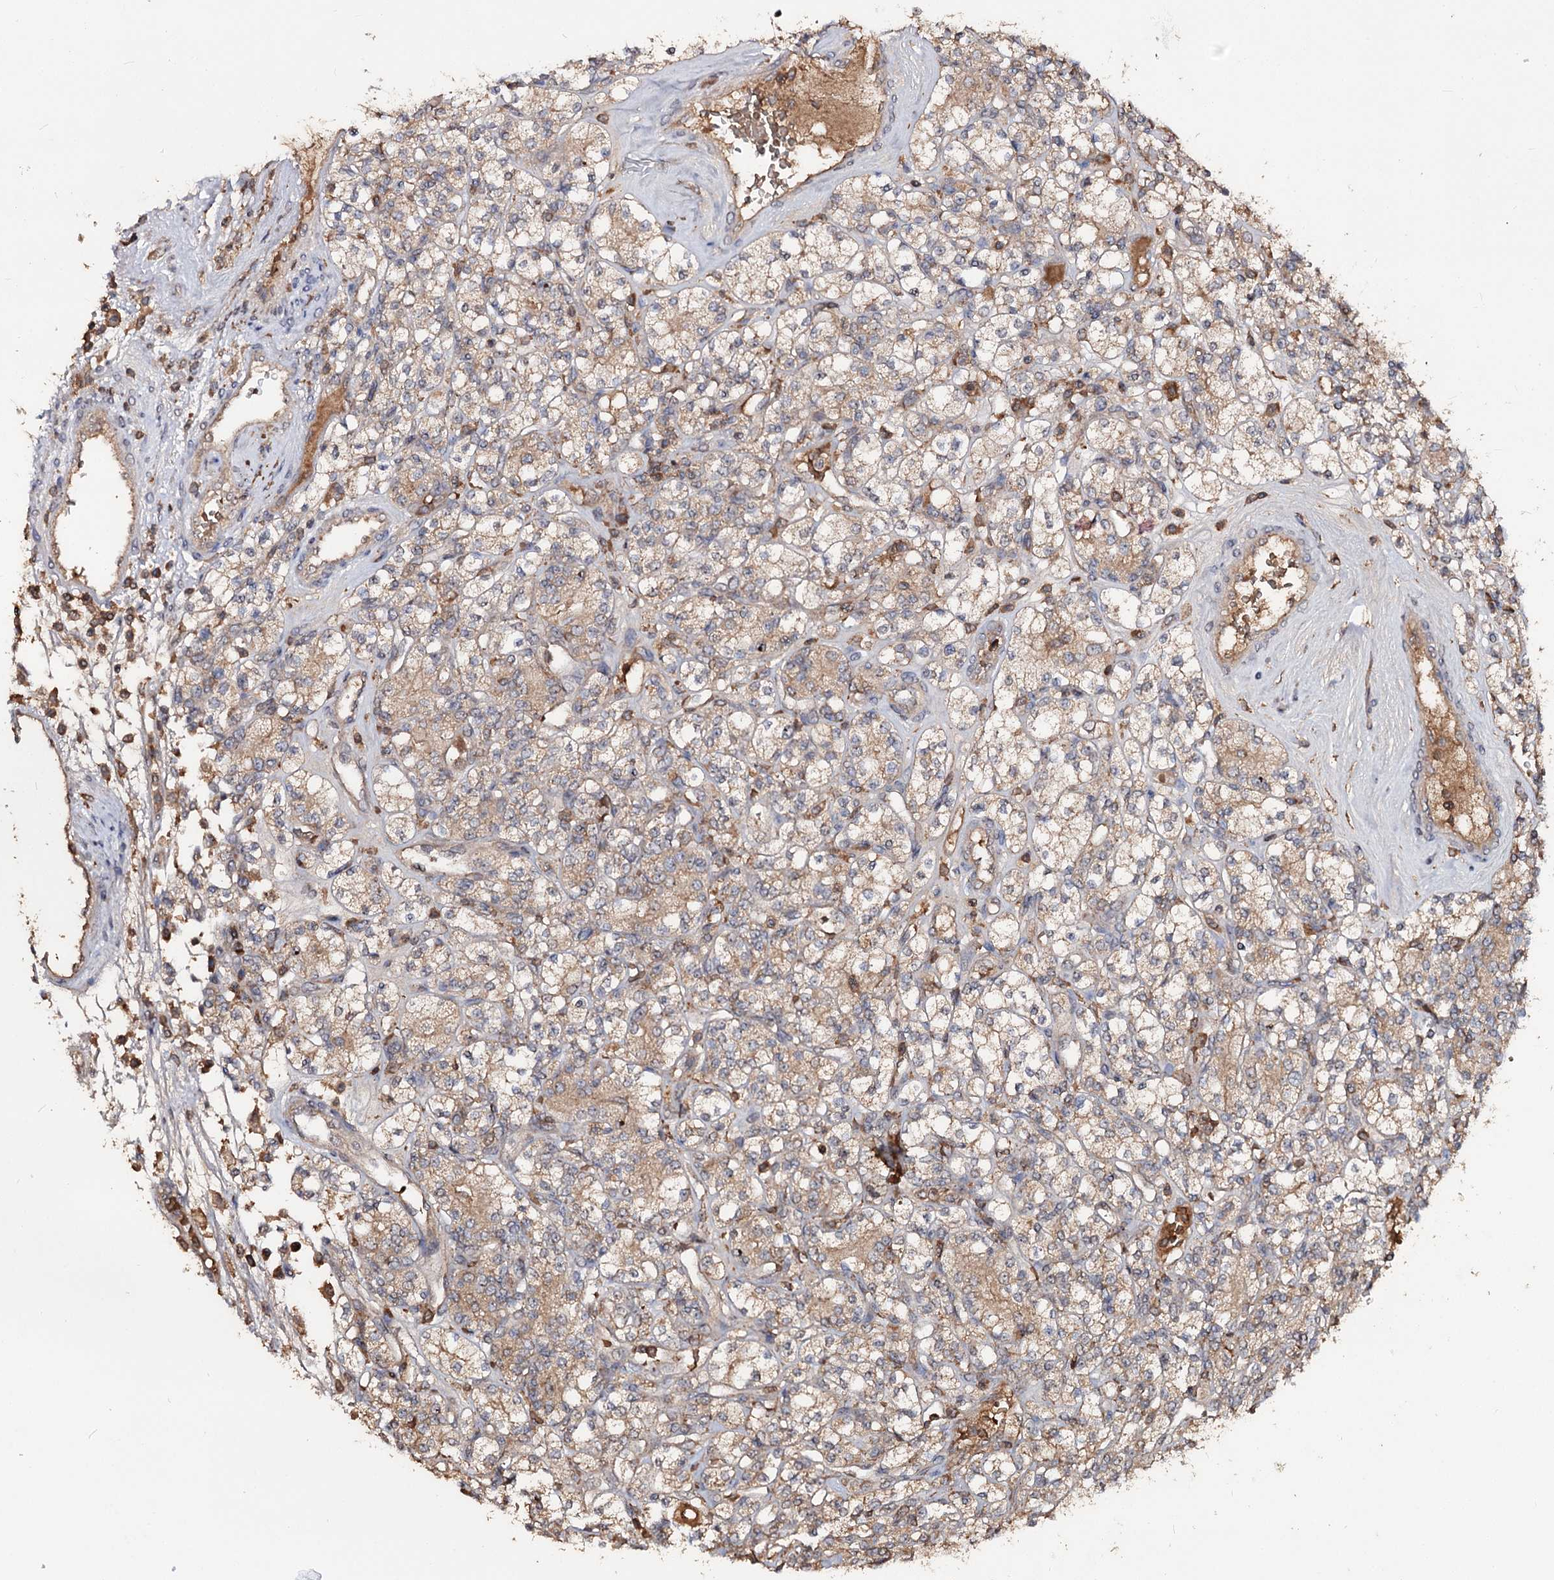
{"staining": {"intensity": "moderate", "quantity": "25%-75%", "location": "cytoplasmic/membranous"}, "tissue": "renal cancer", "cell_type": "Tumor cells", "image_type": "cancer", "snomed": [{"axis": "morphology", "description": "Adenocarcinoma, NOS"}, {"axis": "topography", "description": "Kidney"}], "caption": "There is medium levels of moderate cytoplasmic/membranous staining in tumor cells of adenocarcinoma (renal), as demonstrated by immunohistochemical staining (brown color).", "gene": "FAM53B", "patient": {"sex": "male", "age": 77}}